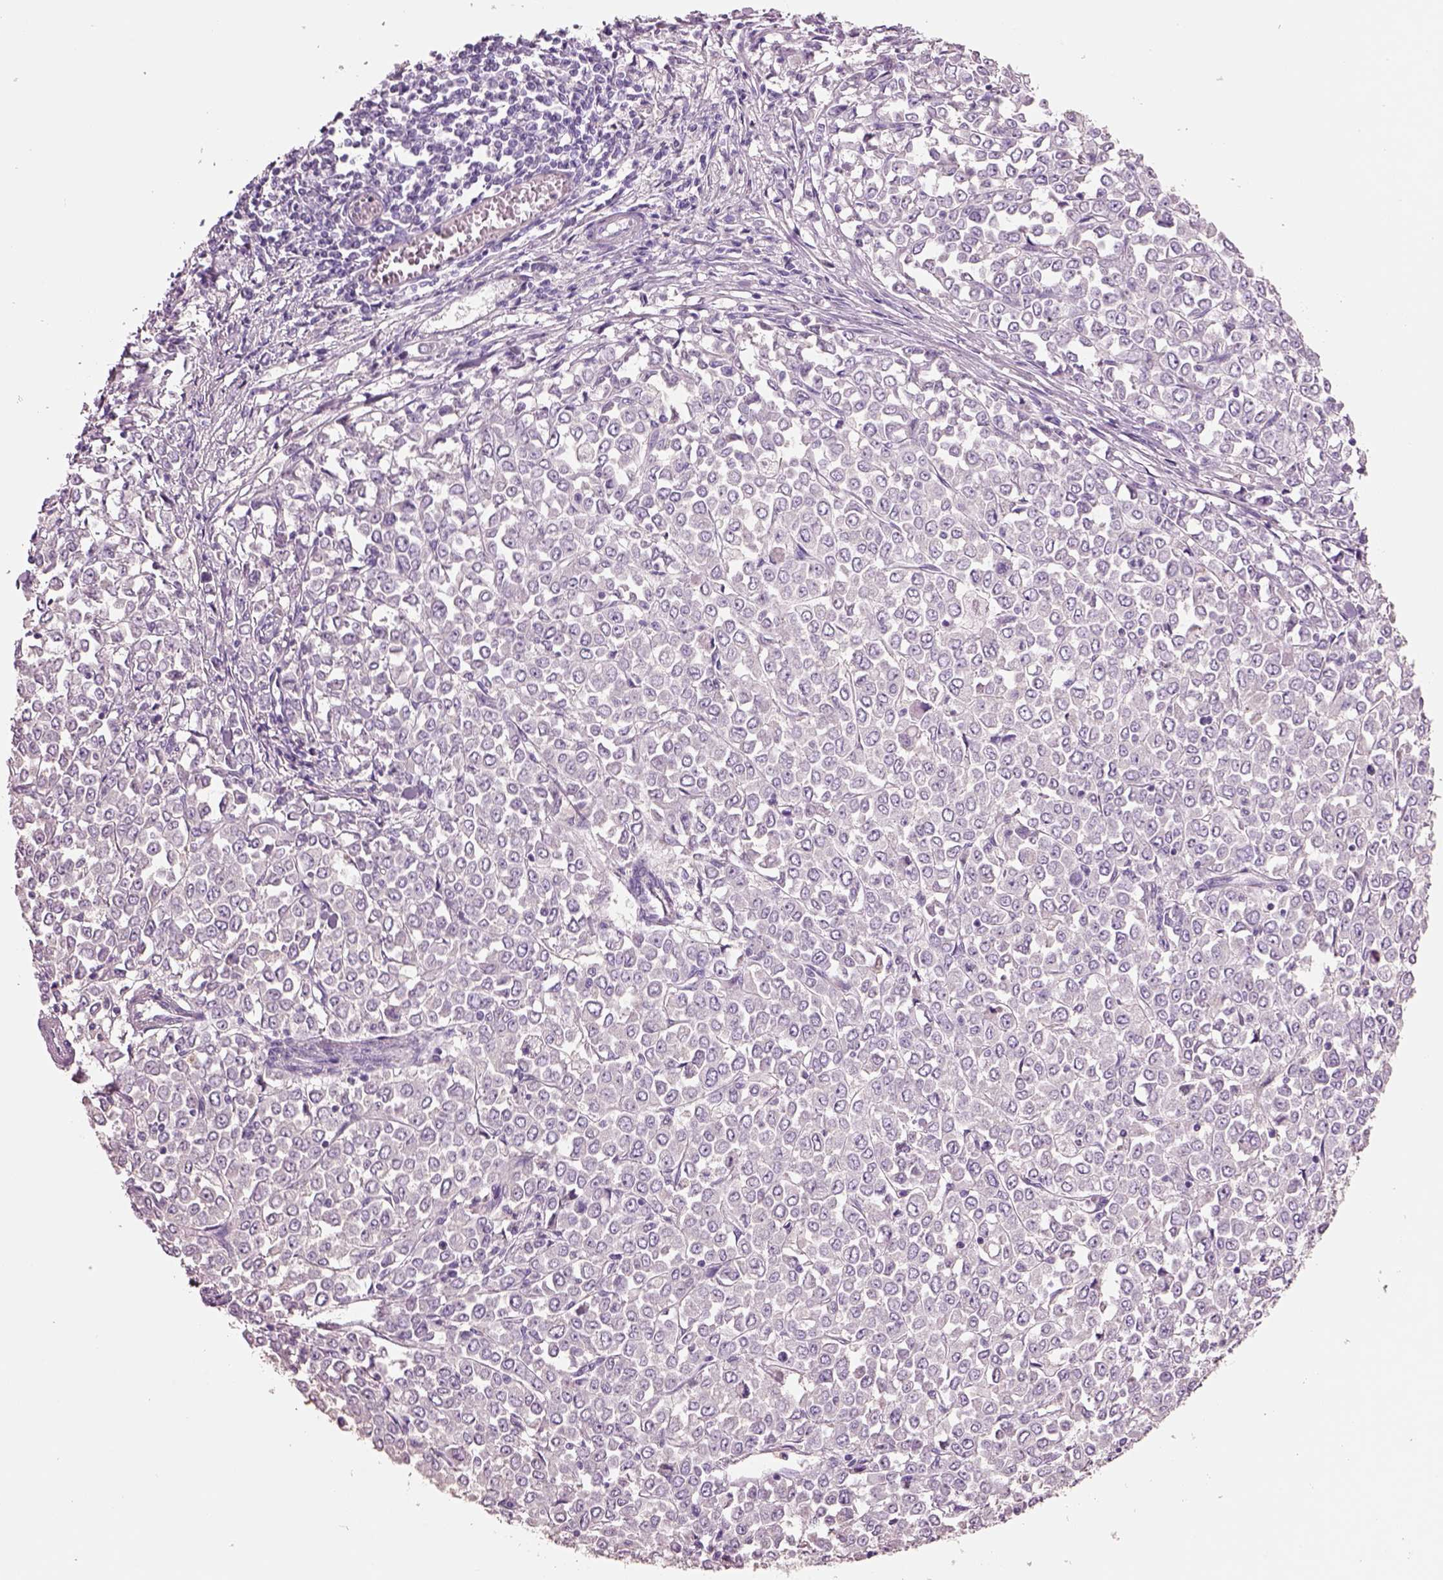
{"staining": {"intensity": "negative", "quantity": "none", "location": "none"}, "tissue": "stomach cancer", "cell_type": "Tumor cells", "image_type": "cancer", "snomed": [{"axis": "morphology", "description": "Adenocarcinoma, NOS"}, {"axis": "topography", "description": "Stomach, upper"}], "caption": "Human stomach adenocarcinoma stained for a protein using IHC reveals no staining in tumor cells.", "gene": "PLPP7", "patient": {"sex": "male", "age": 70}}